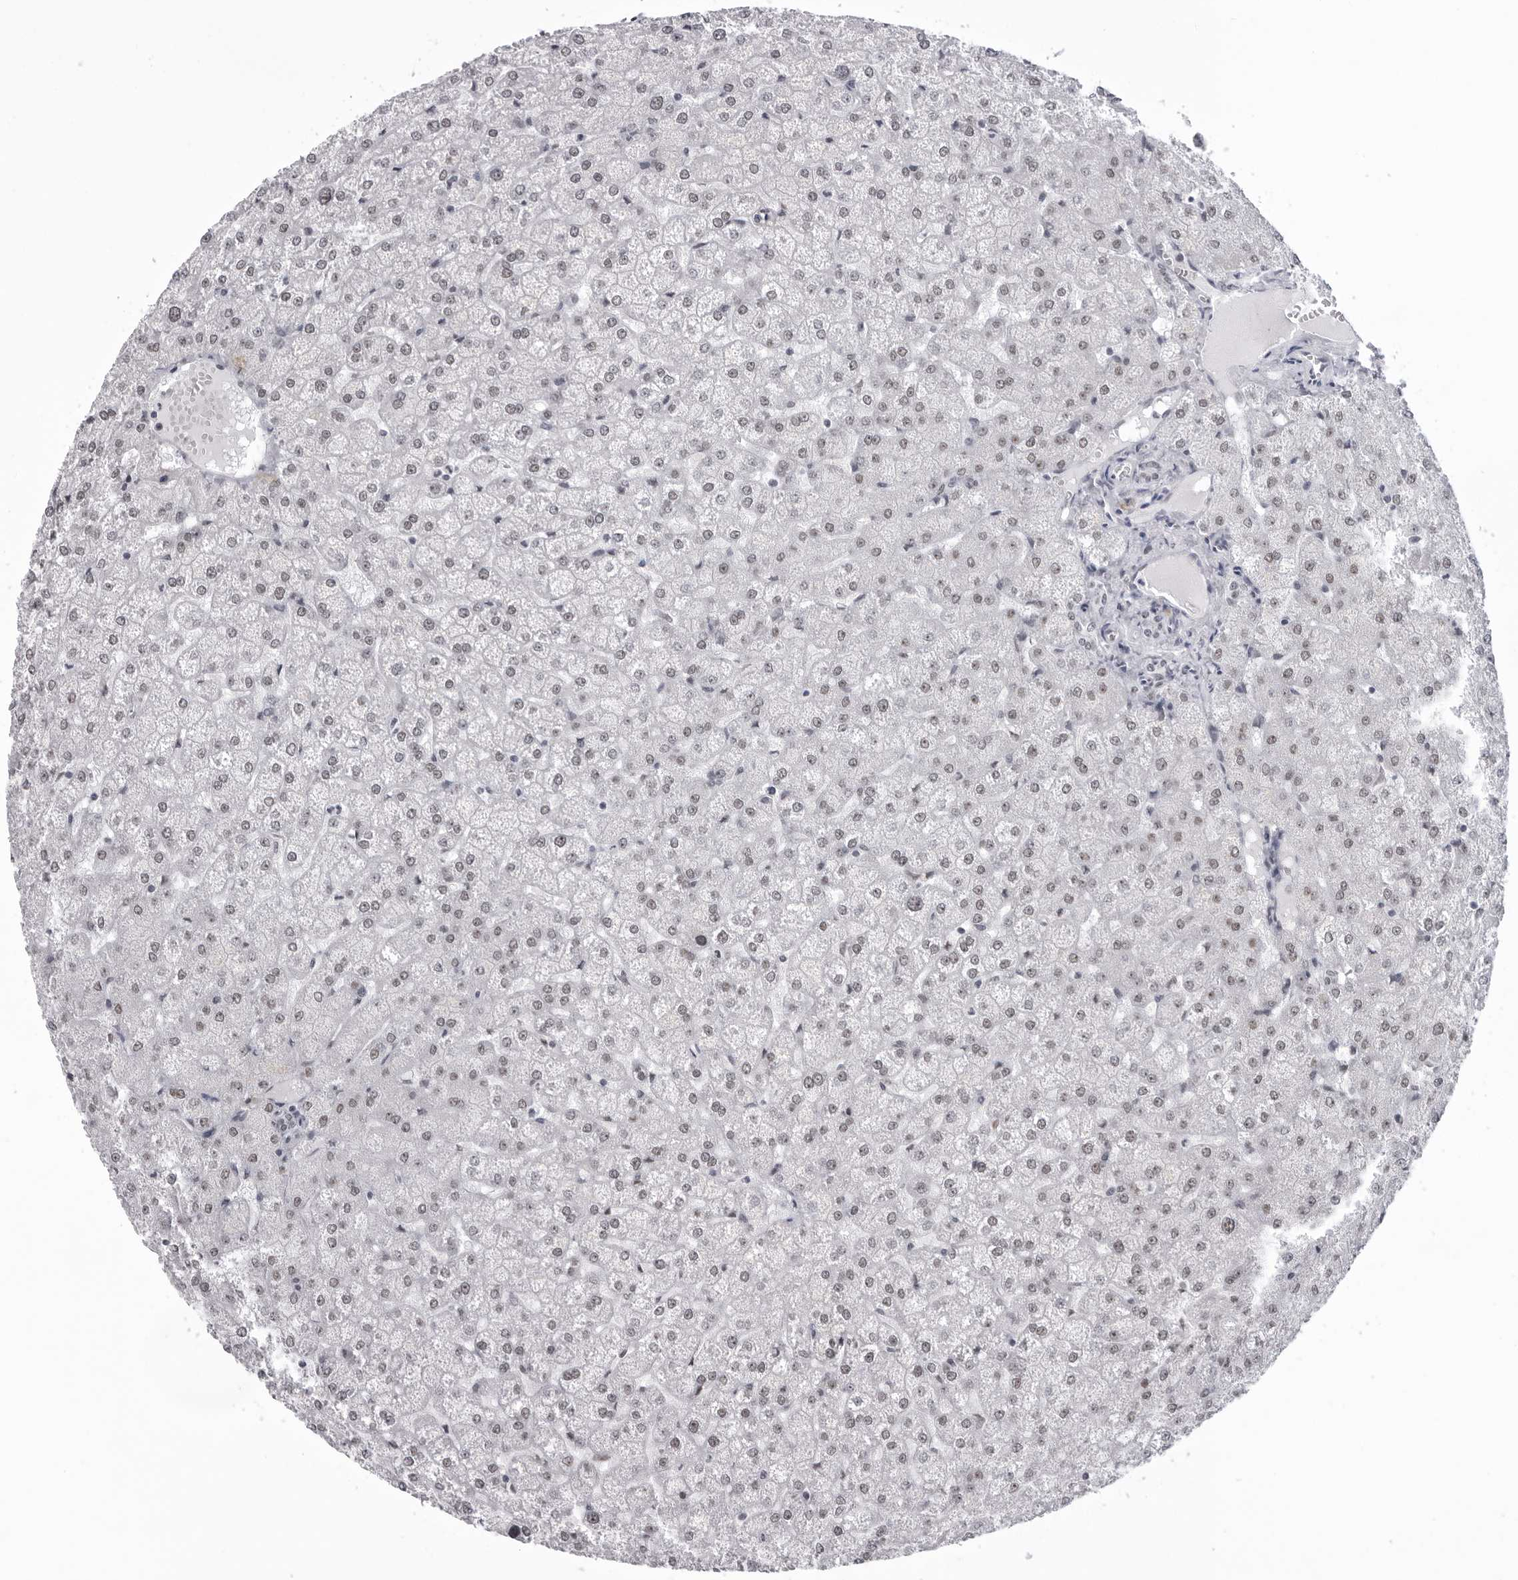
{"staining": {"intensity": "weak", "quantity": "25%-75%", "location": "nuclear"}, "tissue": "liver", "cell_type": "Cholangiocytes", "image_type": "normal", "snomed": [{"axis": "morphology", "description": "Normal tissue, NOS"}, {"axis": "topography", "description": "Liver"}], "caption": "Immunohistochemical staining of unremarkable liver exhibits 25%-75% levels of weak nuclear protein staining in about 25%-75% of cholangiocytes. Nuclei are stained in blue.", "gene": "DHX9", "patient": {"sex": "female", "age": 32}}